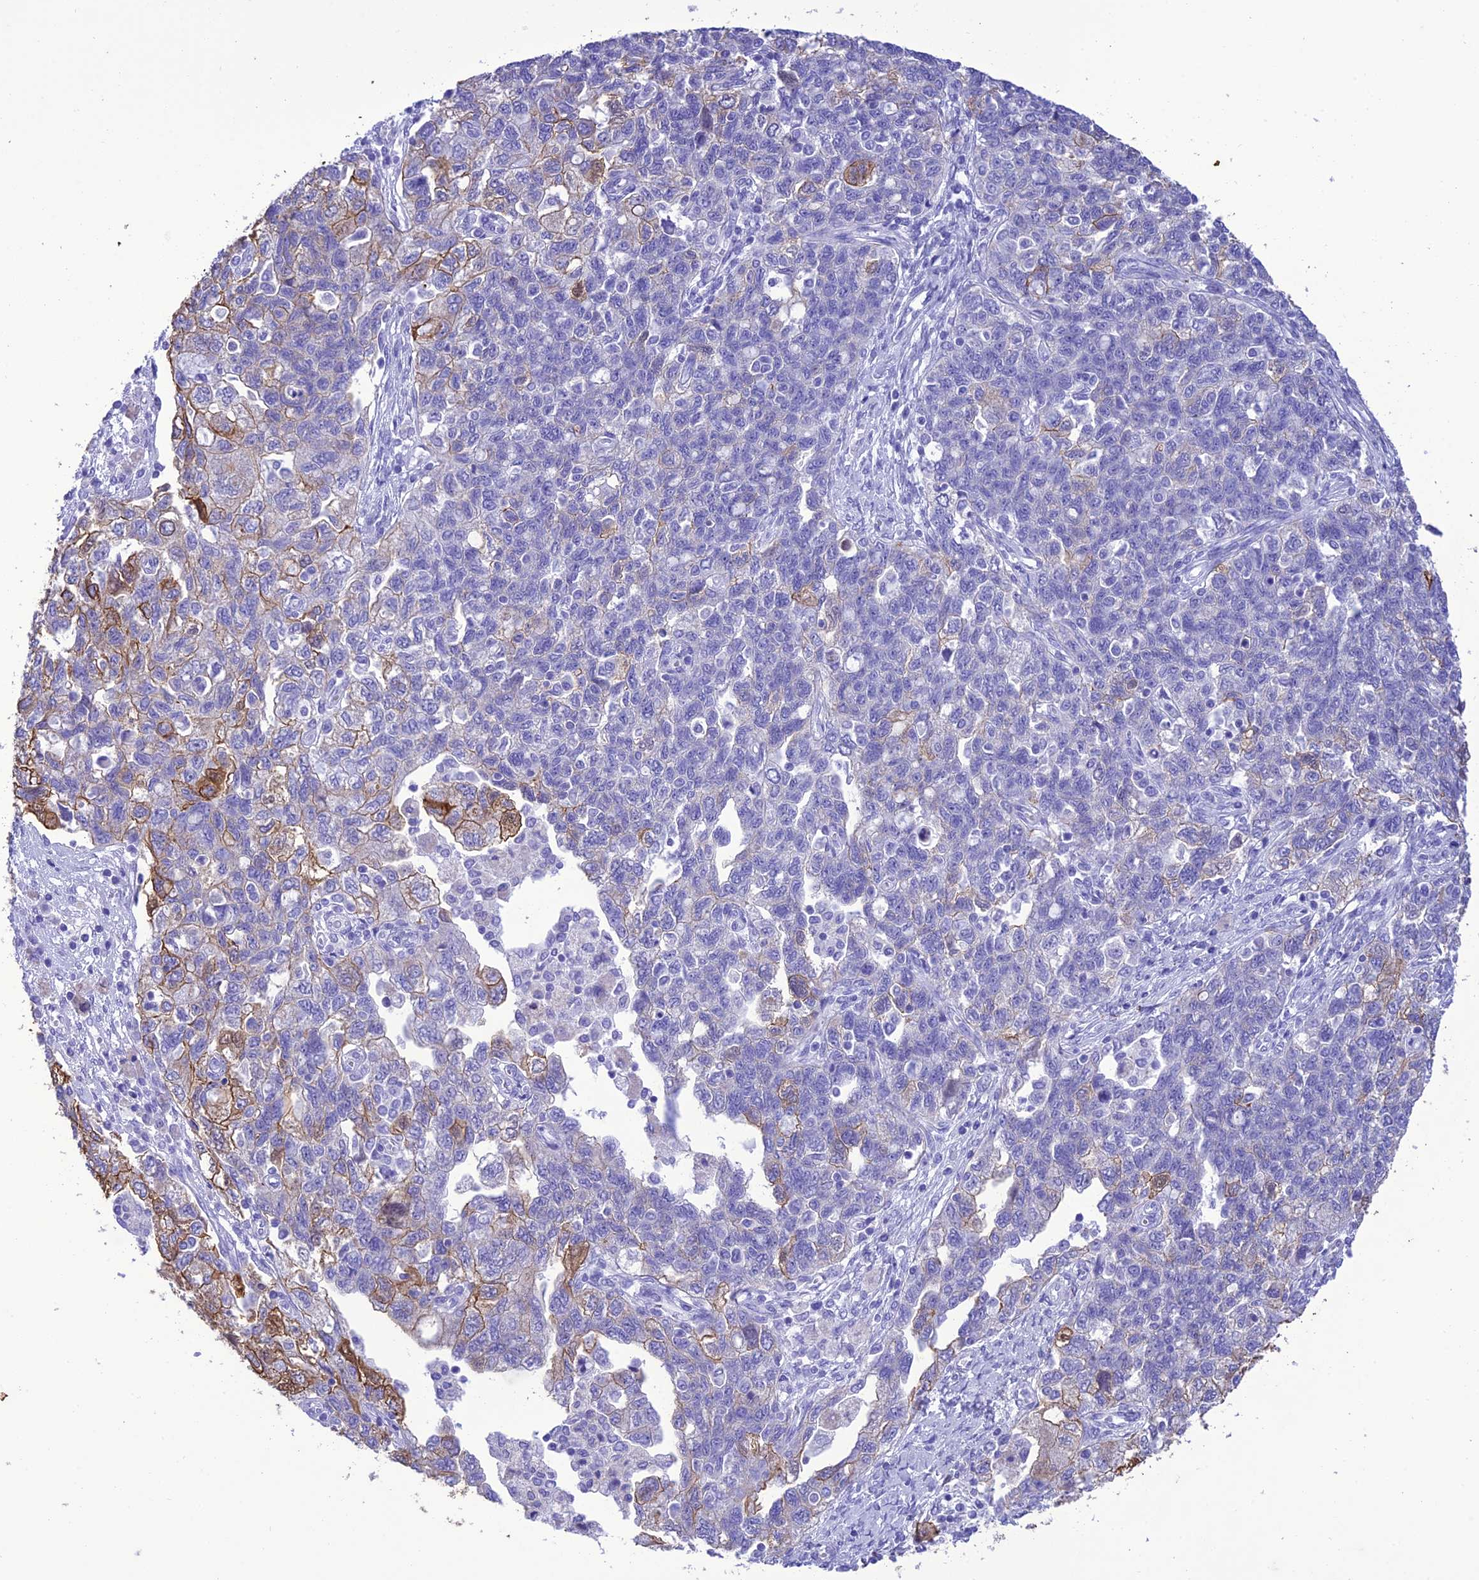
{"staining": {"intensity": "moderate", "quantity": "25%-75%", "location": "cytoplasmic/membranous"}, "tissue": "ovarian cancer", "cell_type": "Tumor cells", "image_type": "cancer", "snomed": [{"axis": "morphology", "description": "Carcinoma, NOS"}, {"axis": "morphology", "description": "Cystadenocarcinoma, serous, NOS"}, {"axis": "topography", "description": "Ovary"}], "caption": "The immunohistochemical stain highlights moderate cytoplasmic/membranous staining in tumor cells of ovarian cancer tissue.", "gene": "VPS52", "patient": {"sex": "female", "age": 69}}